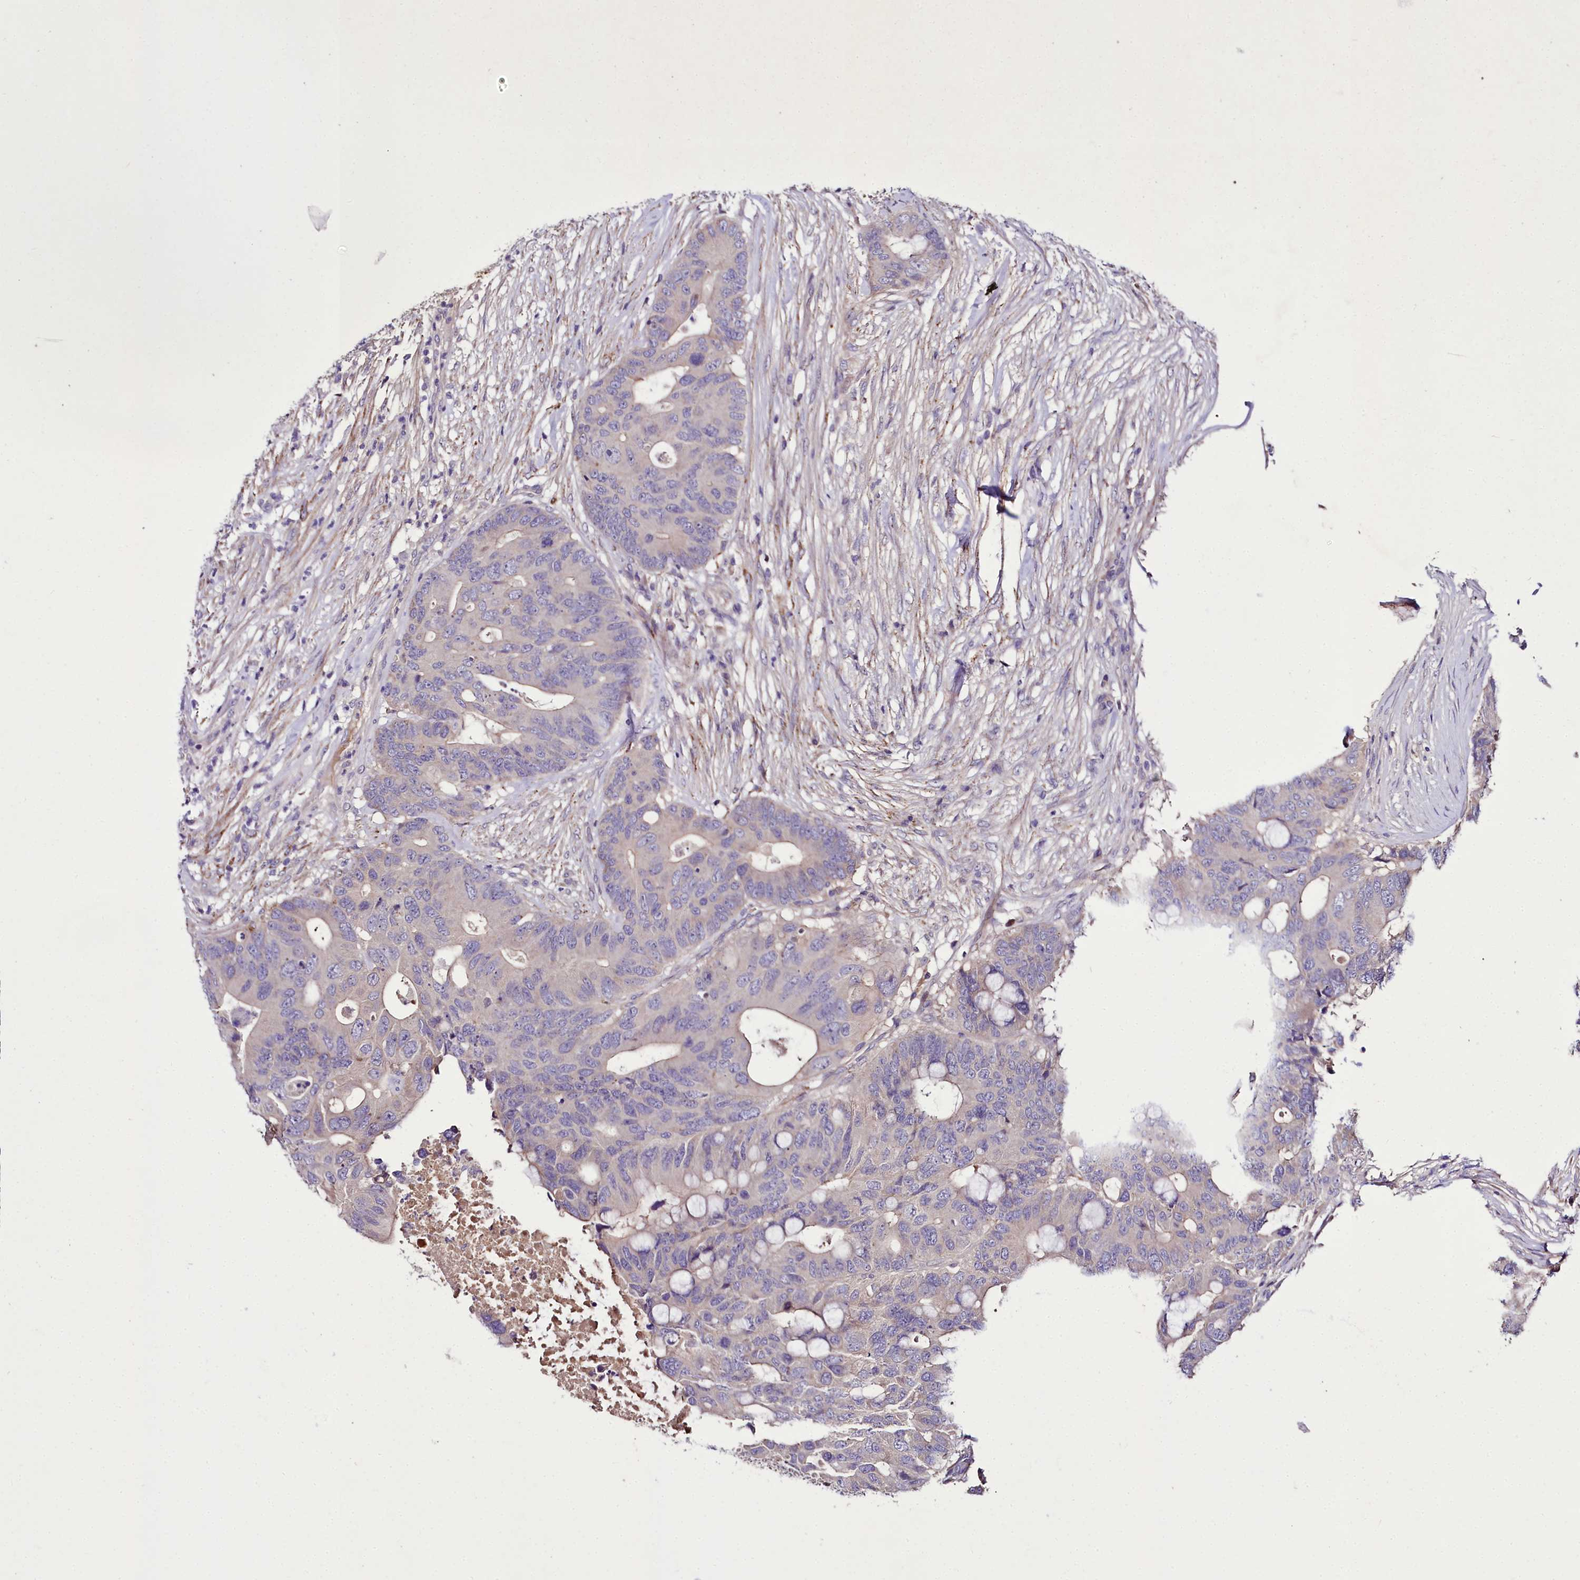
{"staining": {"intensity": "negative", "quantity": "none", "location": "none"}, "tissue": "colorectal cancer", "cell_type": "Tumor cells", "image_type": "cancer", "snomed": [{"axis": "morphology", "description": "Adenocarcinoma, NOS"}, {"axis": "topography", "description": "Colon"}], "caption": "The immunohistochemistry histopathology image has no significant staining in tumor cells of adenocarcinoma (colorectal) tissue.", "gene": "PPP1R32", "patient": {"sex": "male", "age": 71}}